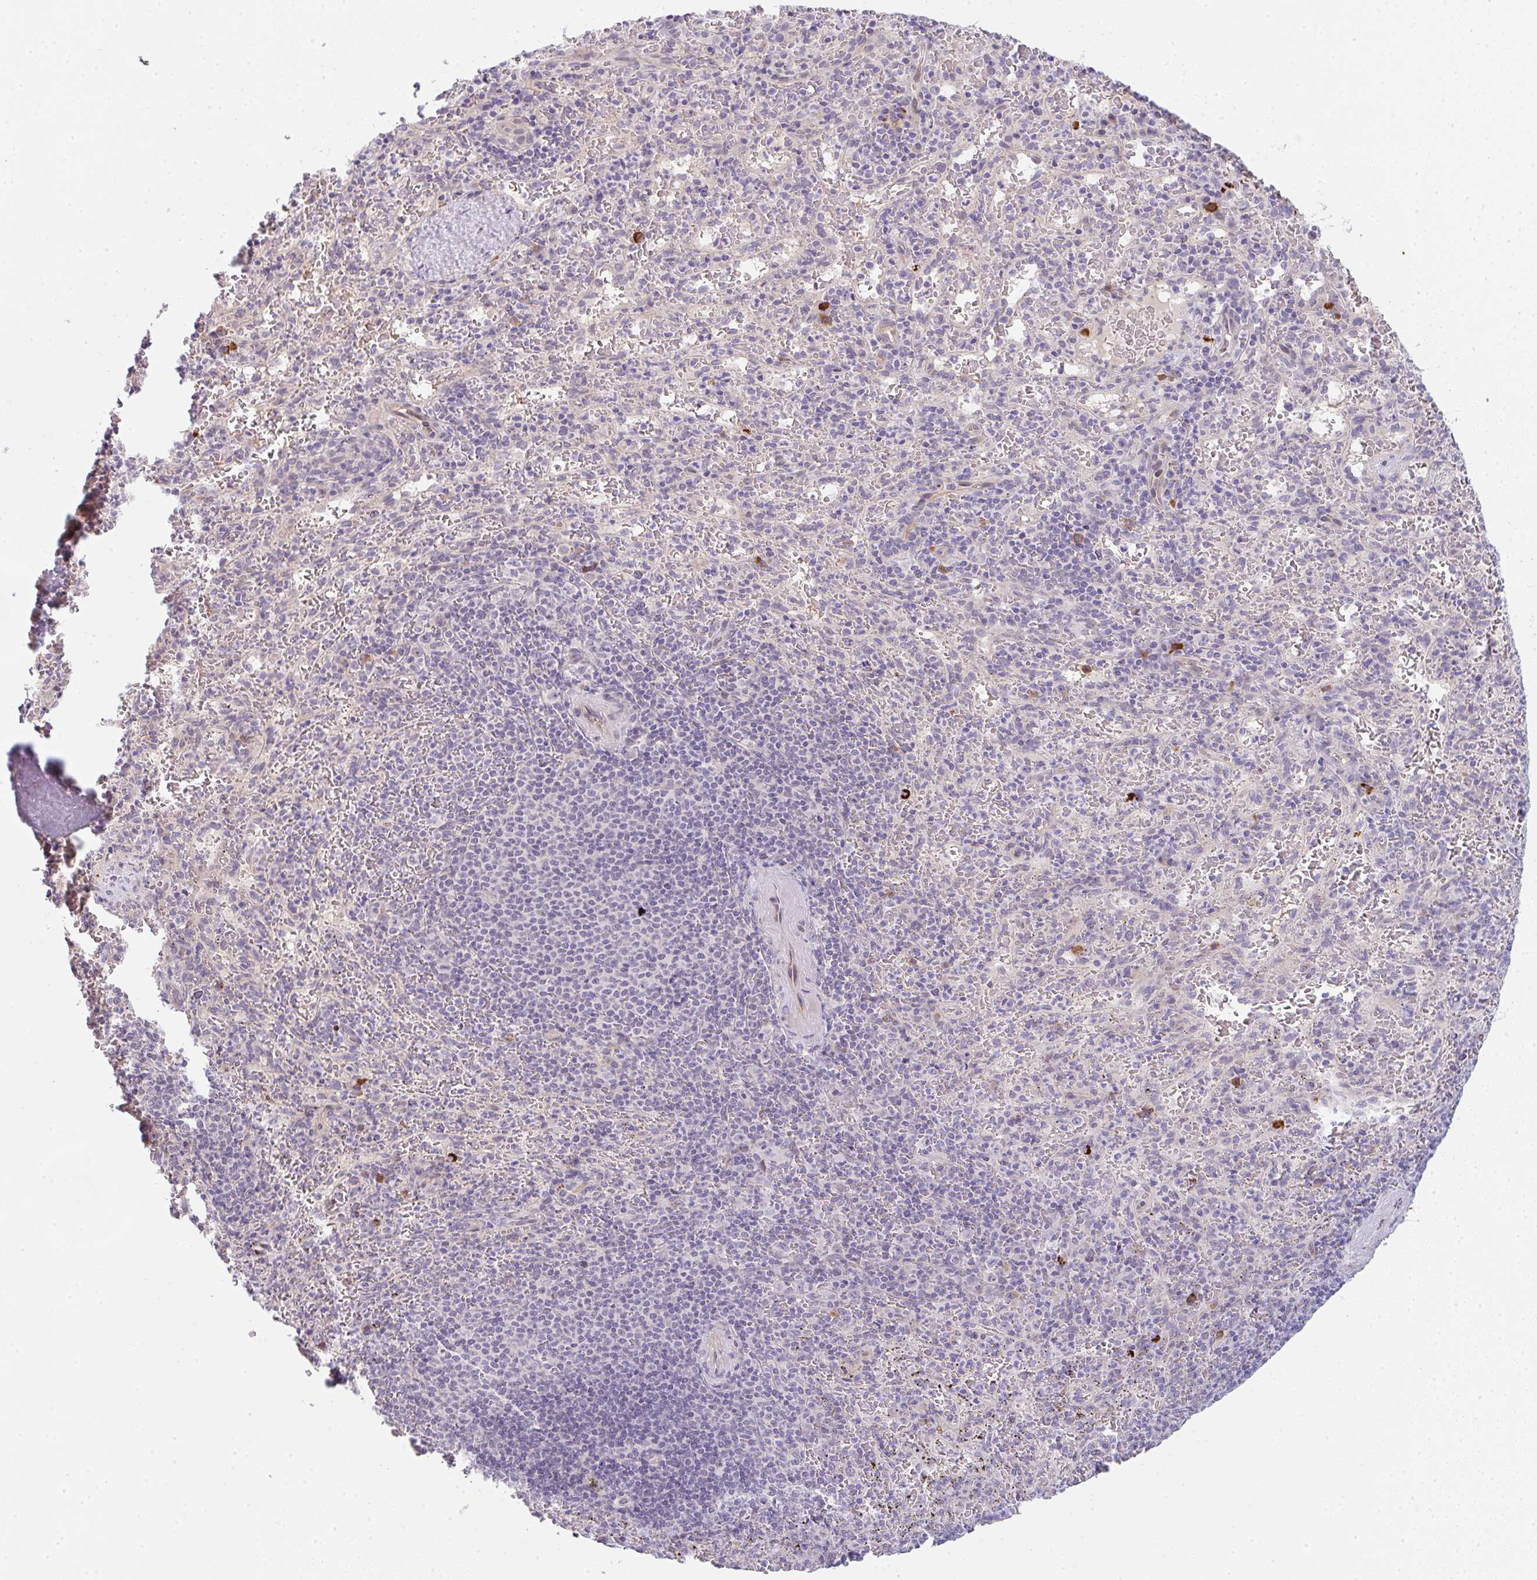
{"staining": {"intensity": "negative", "quantity": "none", "location": "none"}, "tissue": "spleen", "cell_type": "Cells in red pulp", "image_type": "normal", "snomed": [{"axis": "morphology", "description": "Normal tissue, NOS"}, {"axis": "topography", "description": "Spleen"}], "caption": "An immunohistochemistry (IHC) micrograph of normal spleen is shown. There is no staining in cells in red pulp of spleen.", "gene": "TNFRSF10A", "patient": {"sex": "male", "age": 57}}